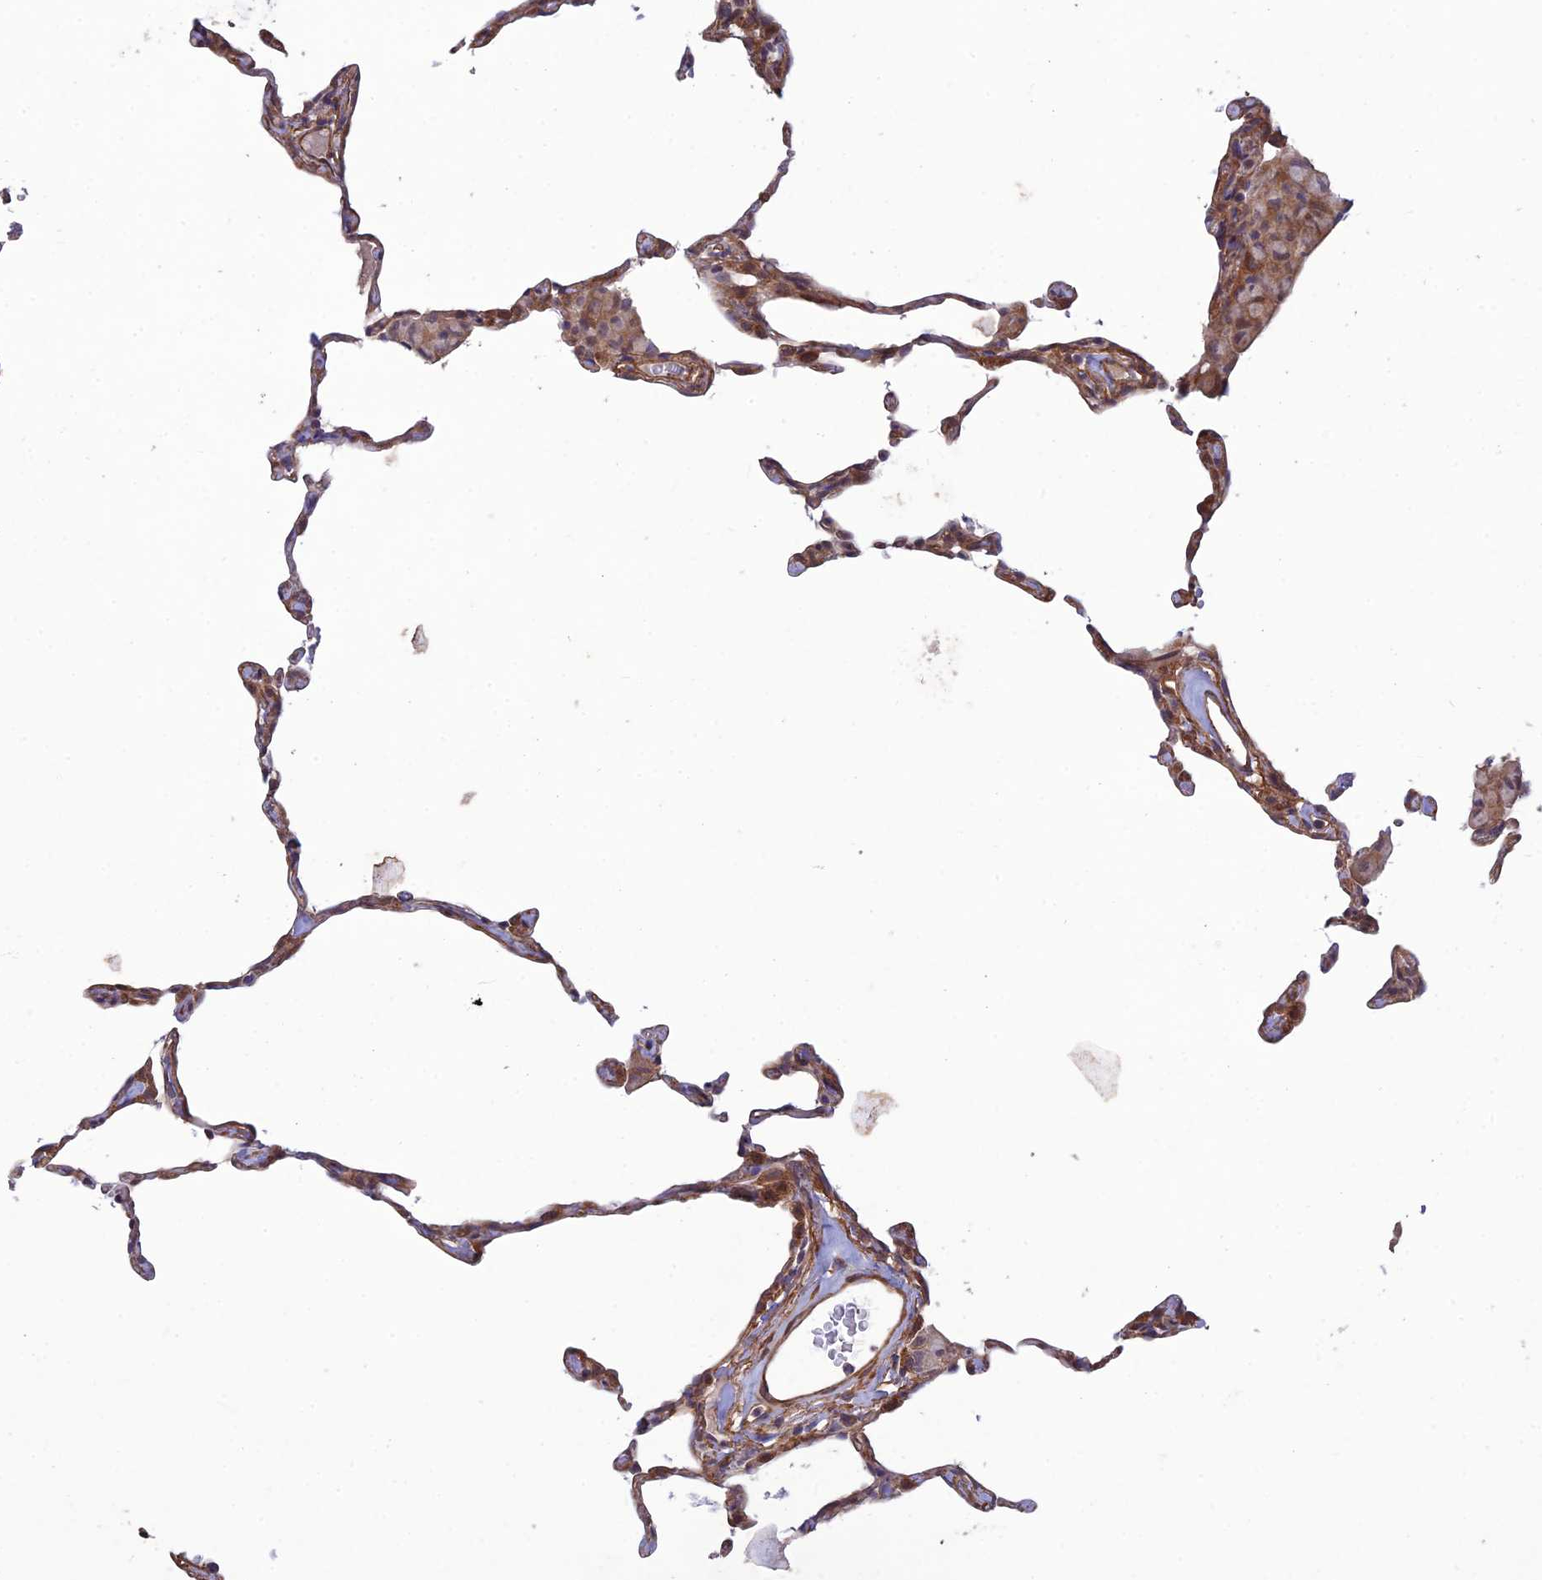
{"staining": {"intensity": "moderate", "quantity": "25%-75%", "location": "cytoplasmic/membranous,nuclear"}, "tissue": "lung", "cell_type": "Alveolar cells", "image_type": "normal", "snomed": [{"axis": "morphology", "description": "Normal tissue, NOS"}, {"axis": "topography", "description": "Lung"}], "caption": "Immunohistochemical staining of benign lung displays moderate cytoplasmic/membranous,nuclear protein staining in approximately 25%-75% of alveolar cells.", "gene": "PAGR1", "patient": {"sex": "female", "age": 57}}